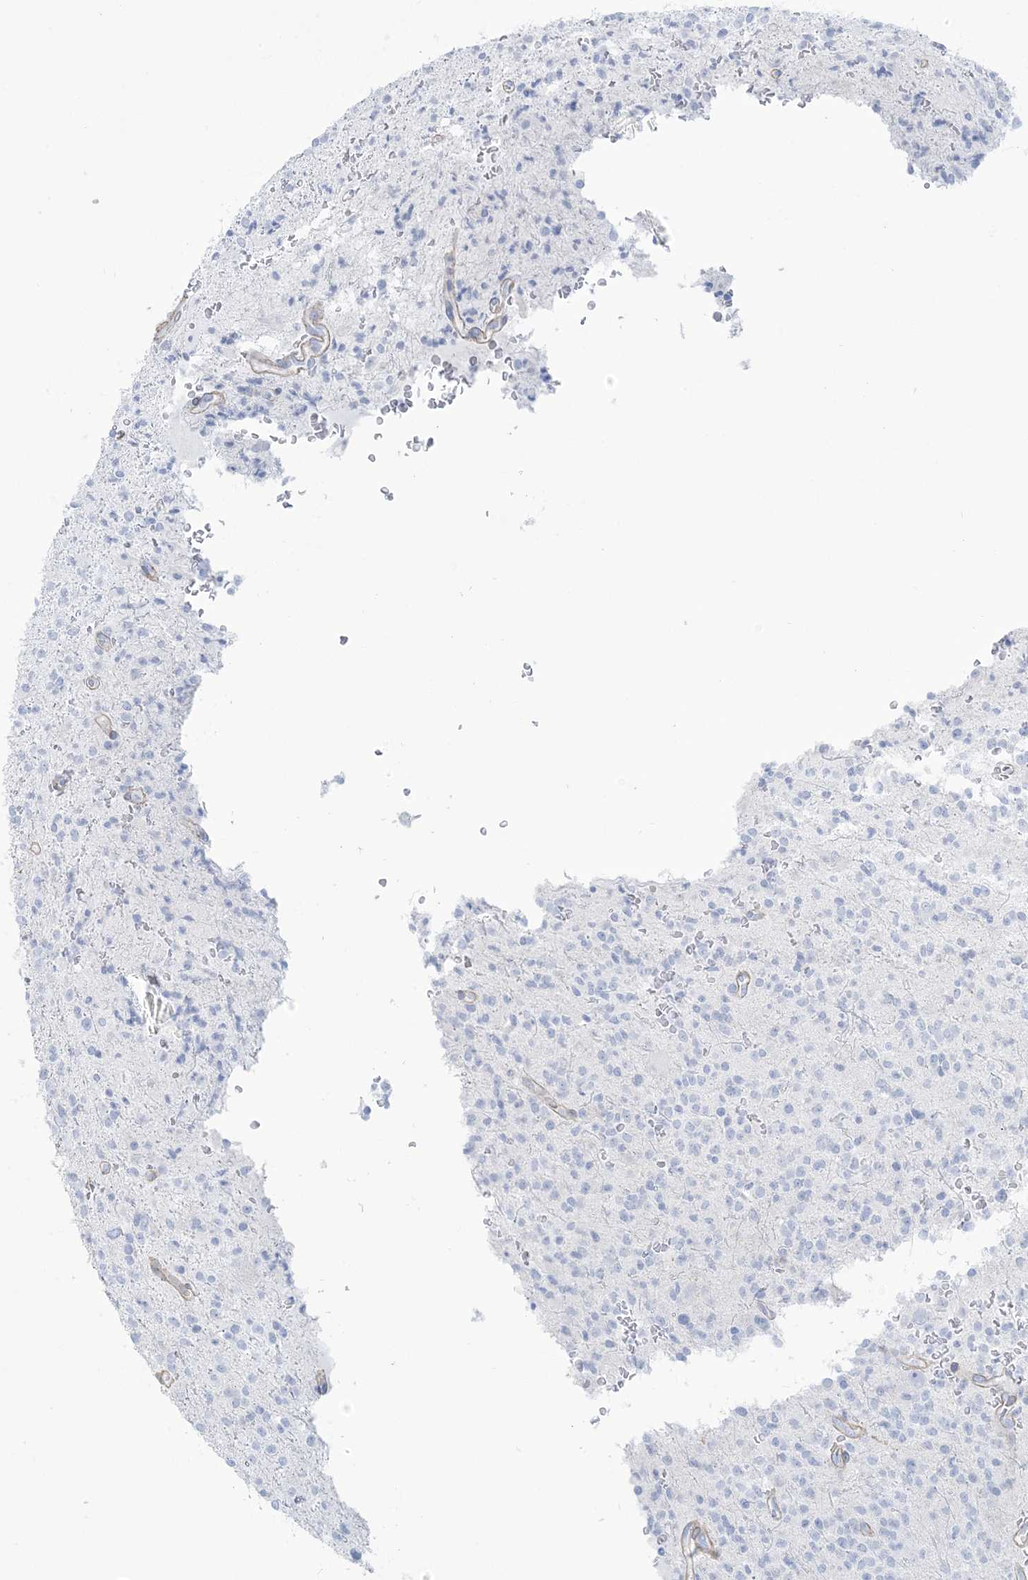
{"staining": {"intensity": "negative", "quantity": "none", "location": "none"}, "tissue": "glioma", "cell_type": "Tumor cells", "image_type": "cancer", "snomed": [{"axis": "morphology", "description": "Glioma, malignant, High grade"}, {"axis": "topography", "description": "Brain"}], "caption": "DAB immunohistochemical staining of human glioma exhibits no significant staining in tumor cells.", "gene": "AGXT", "patient": {"sex": "male", "age": 34}}